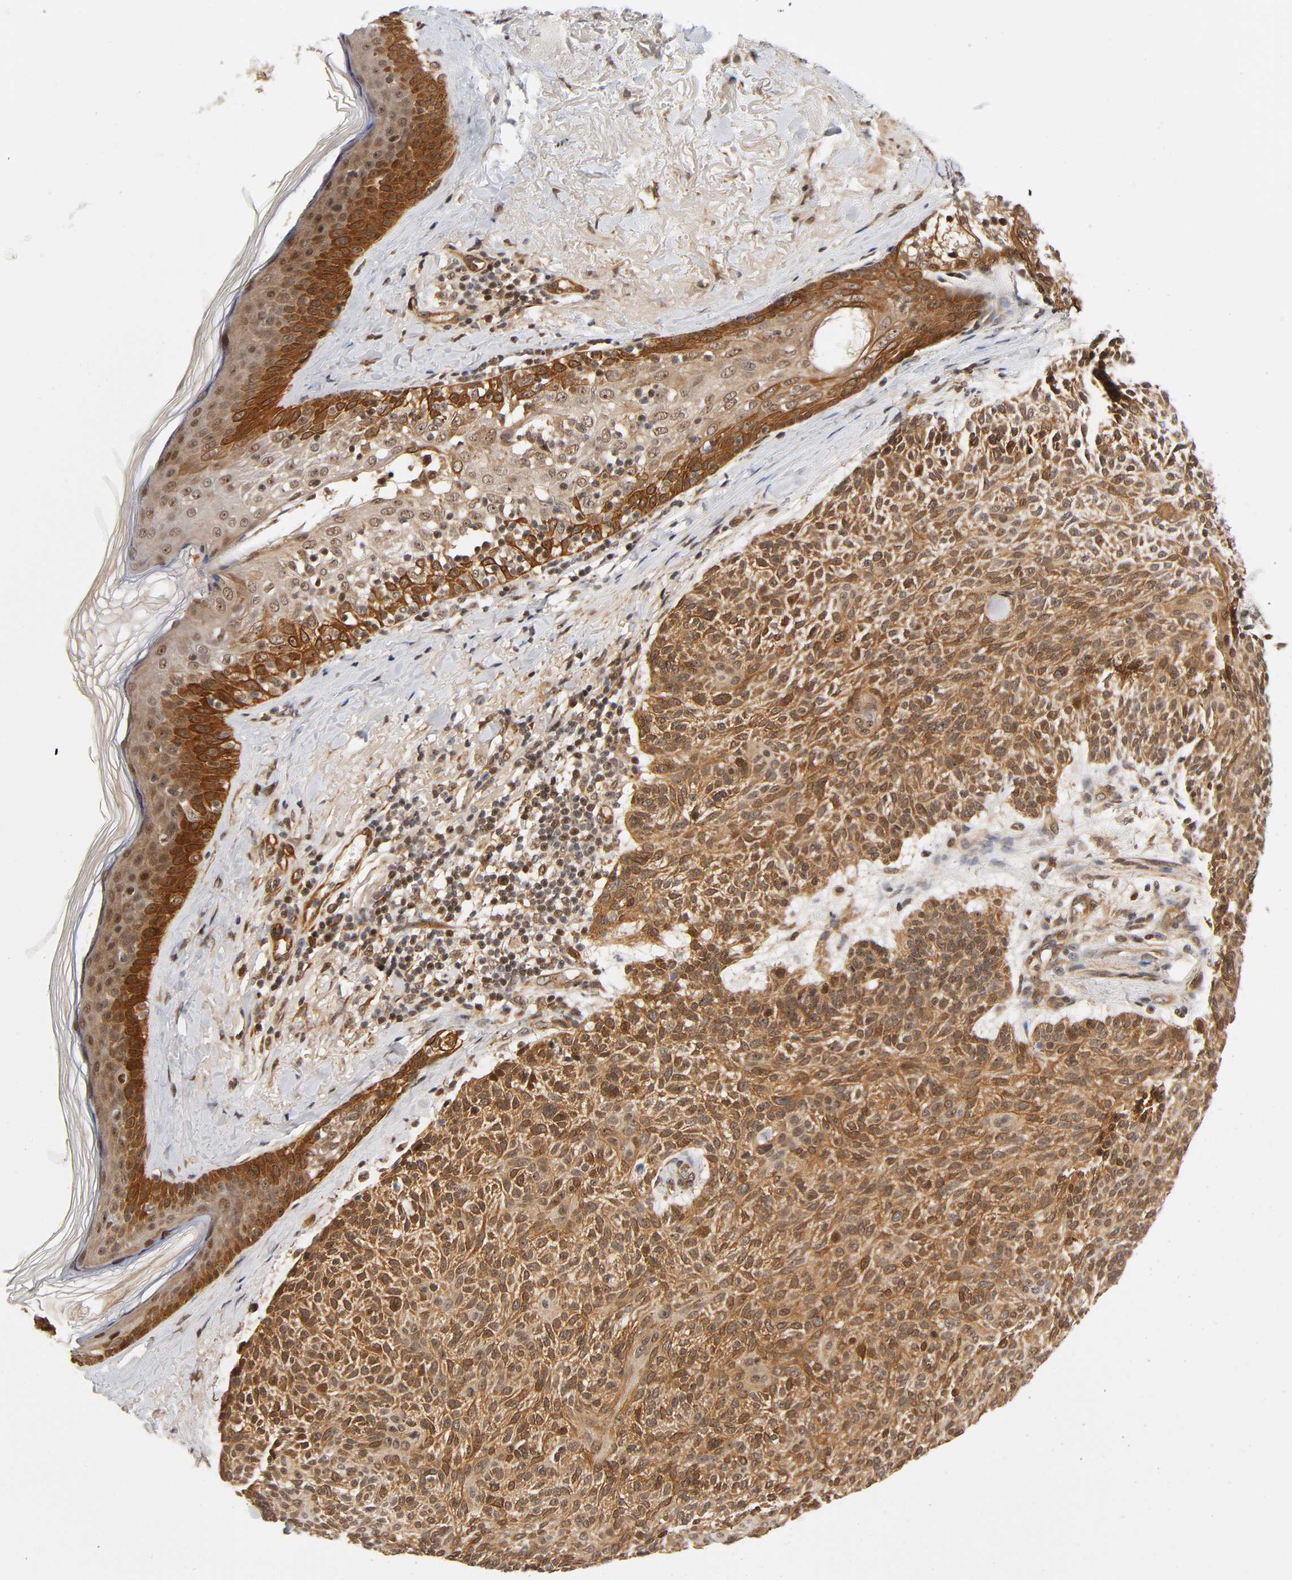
{"staining": {"intensity": "moderate", "quantity": ">75%", "location": "cytoplasmic/membranous"}, "tissue": "skin cancer", "cell_type": "Tumor cells", "image_type": "cancer", "snomed": [{"axis": "morphology", "description": "Normal tissue, NOS"}, {"axis": "morphology", "description": "Basal cell carcinoma"}, {"axis": "topography", "description": "Skin"}], "caption": "Protein staining of basal cell carcinoma (skin) tissue shows moderate cytoplasmic/membranous expression in about >75% of tumor cells. Ihc stains the protein of interest in brown and the nuclei are stained blue.", "gene": "IQCJ-SCHIP1", "patient": {"sex": "female", "age": 70}}